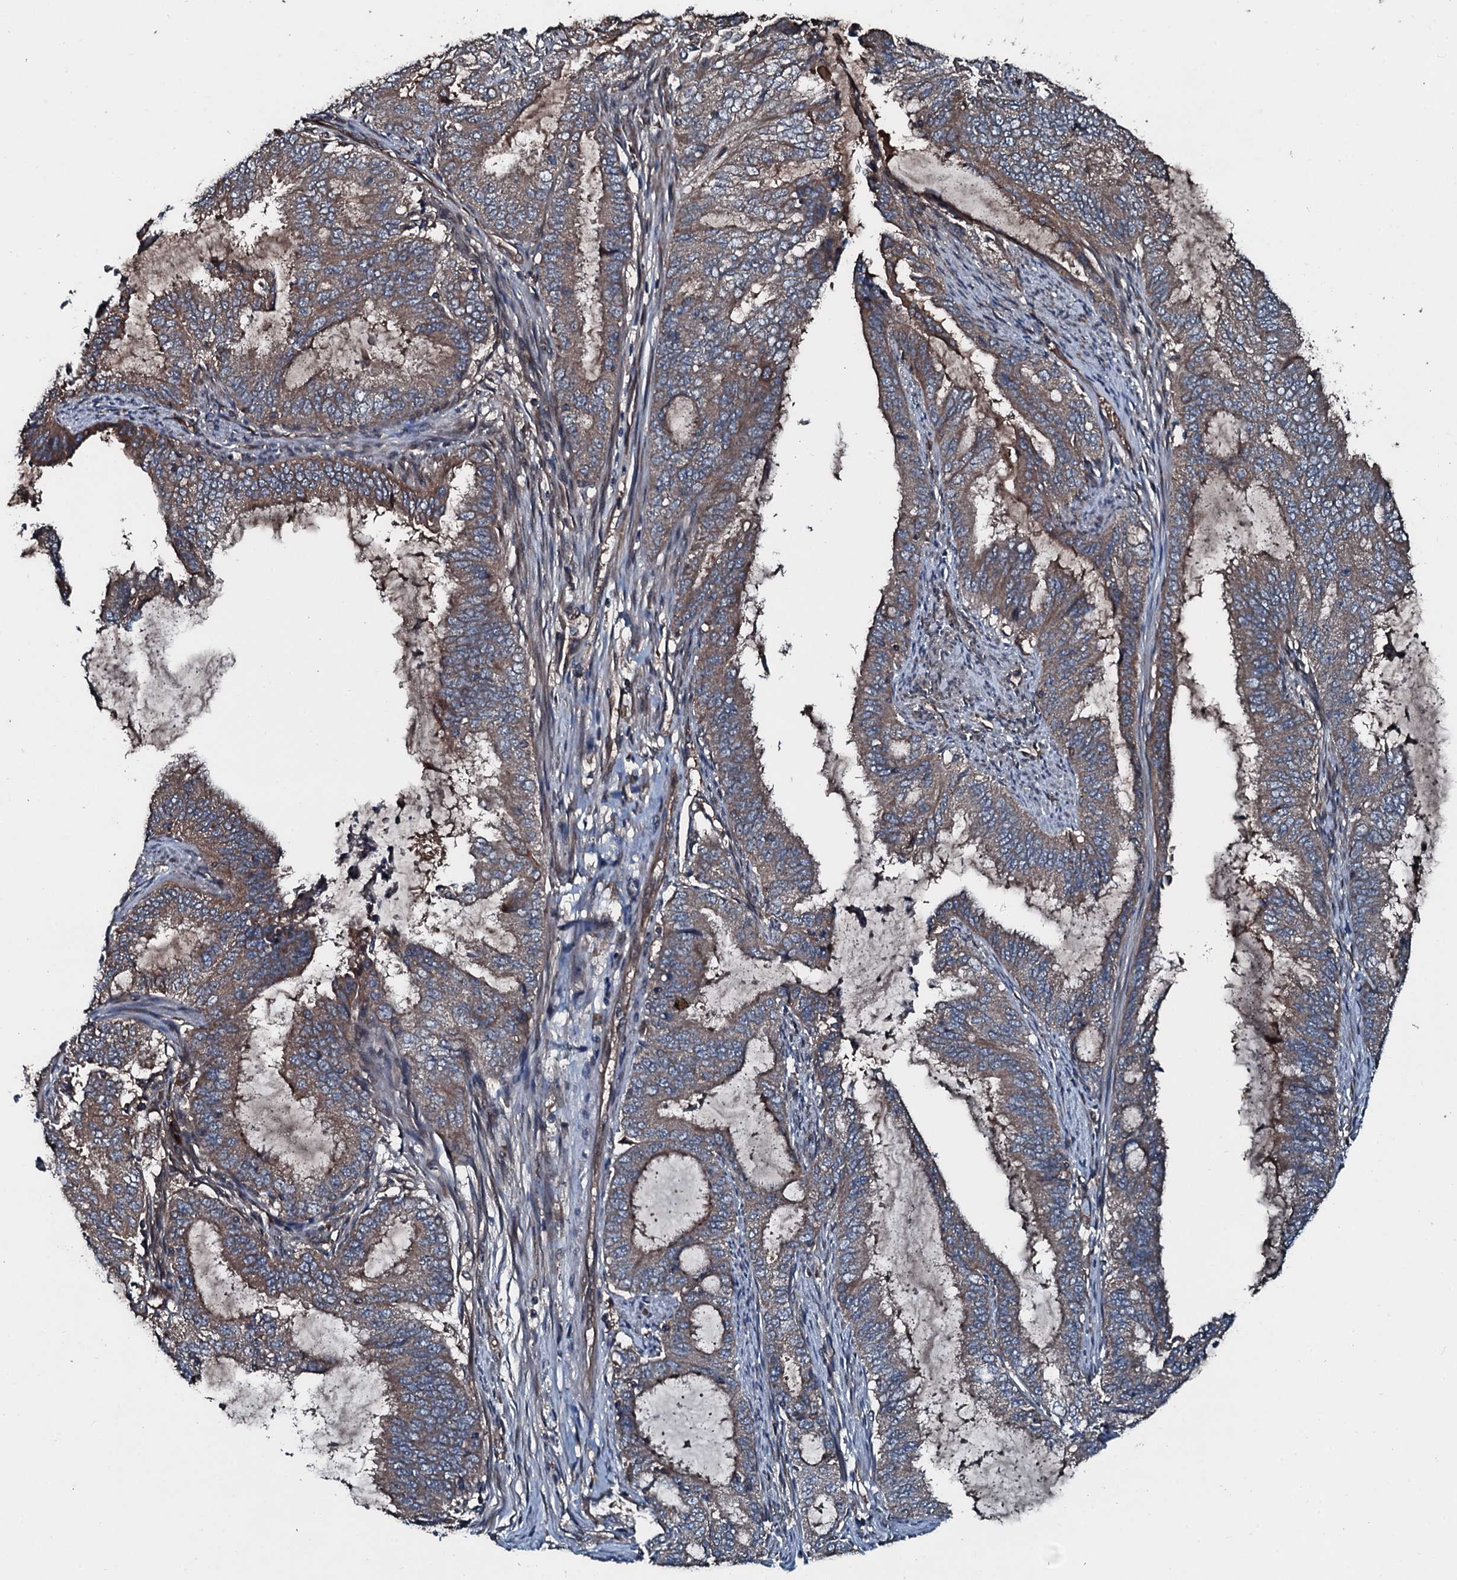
{"staining": {"intensity": "moderate", "quantity": ">75%", "location": "cytoplasmic/membranous"}, "tissue": "endometrial cancer", "cell_type": "Tumor cells", "image_type": "cancer", "snomed": [{"axis": "morphology", "description": "Adenocarcinoma, NOS"}, {"axis": "topography", "description": "Endometrium"}], "caption": "Brown immunohistochemical staining in human adenocarcinoma (endometrial) displays moderate cytoplasmic/membranous staining in about >75% of tumor cells.", "gene": "AARS1", "patient": {"sex": "female", "age": 51}}